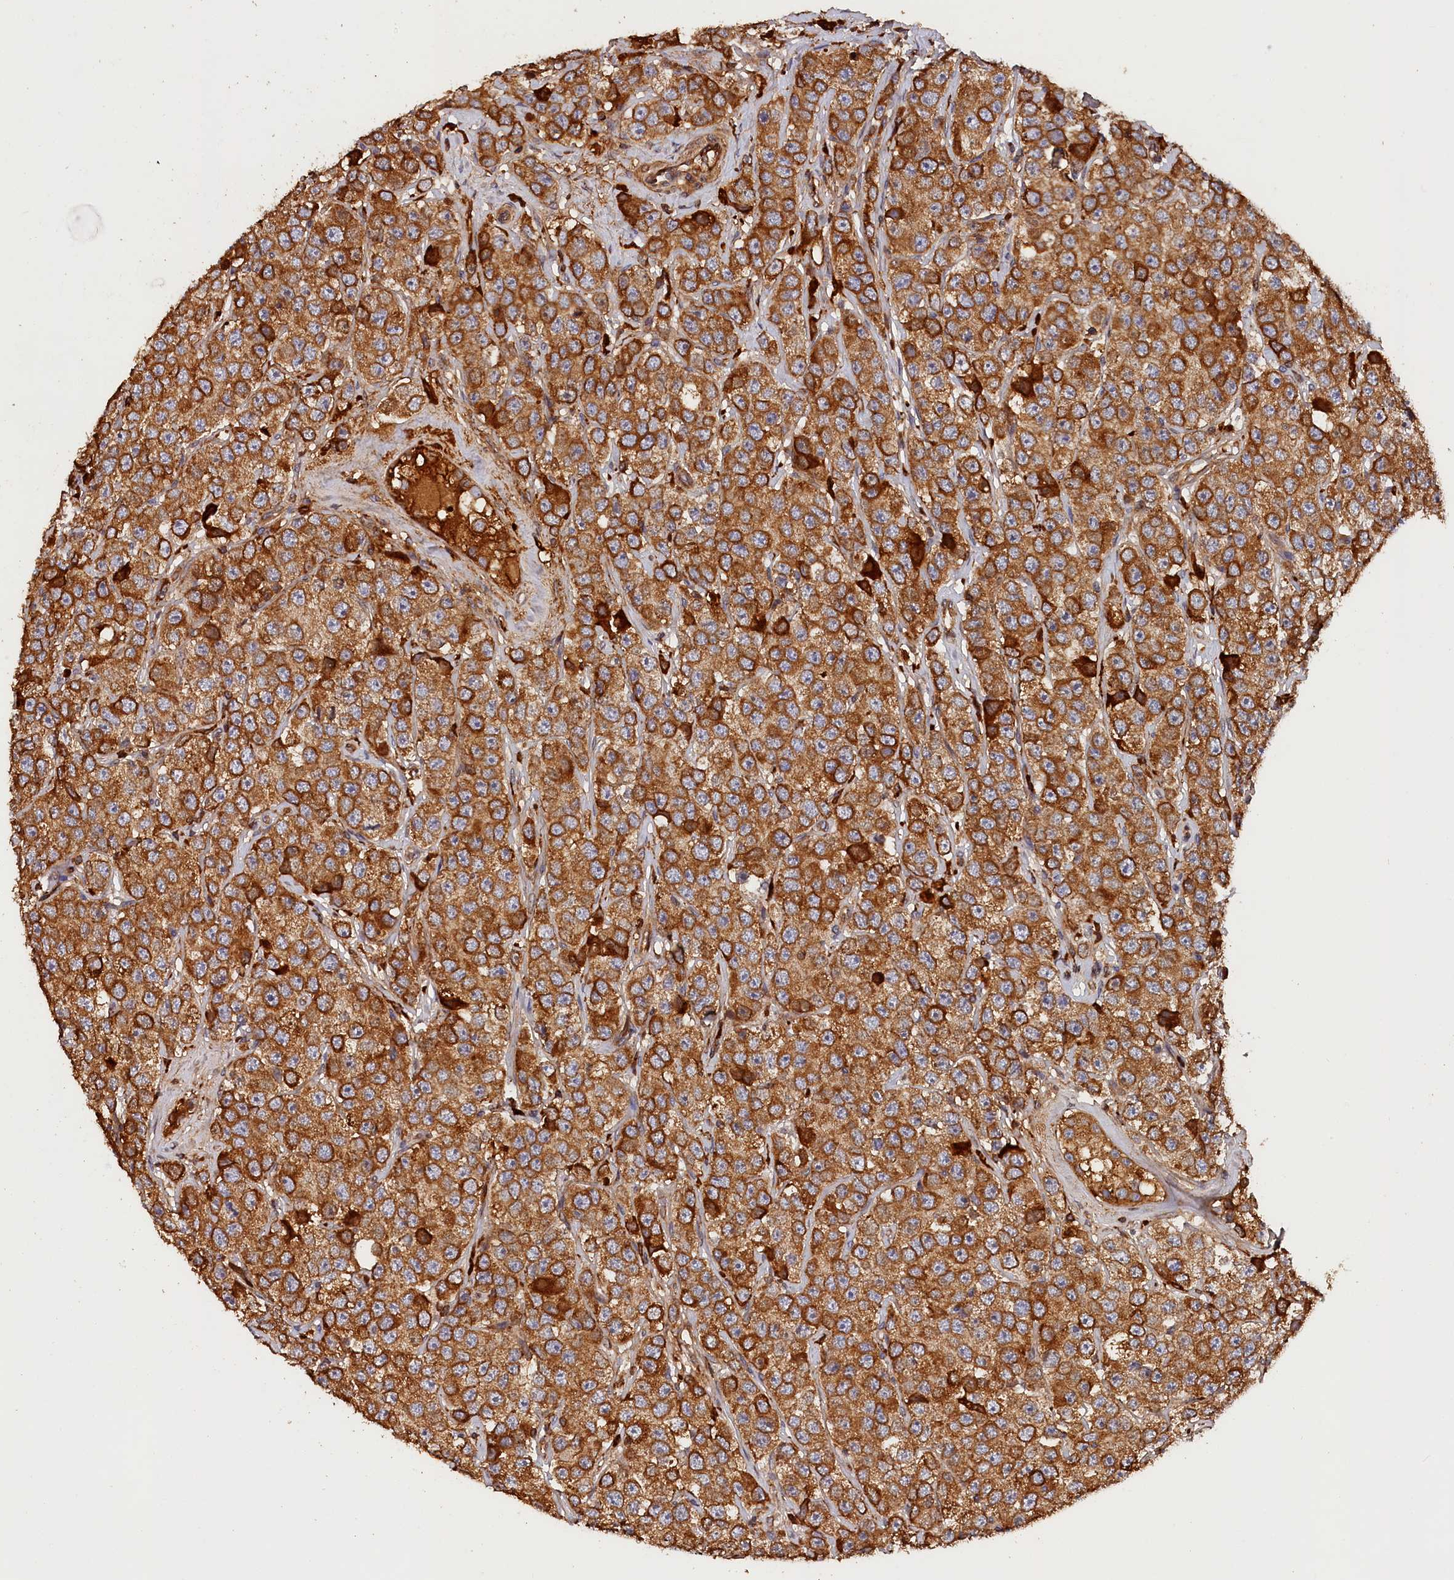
{"staining": {"intensity": "strong", "quantity": ">75%", "location": "cytoplasmic/membranous"}, "tissue": "testis cancer", "cell_type": "Tumor cells", "image_type": "cancer", "snomed": [{"axis": "morphology", "description": "Seminoma, NOS"}, {"axis": "topography", "description": "Testis"}], "caption": "Seminoma (testis) stained for a protein (brown) demonstrates strong cytoplasmic/membranous positive staining in approximately >75% of tumor cells.", "gene": "HMOX2", "patient": {"sex": "male", "age": 28}}